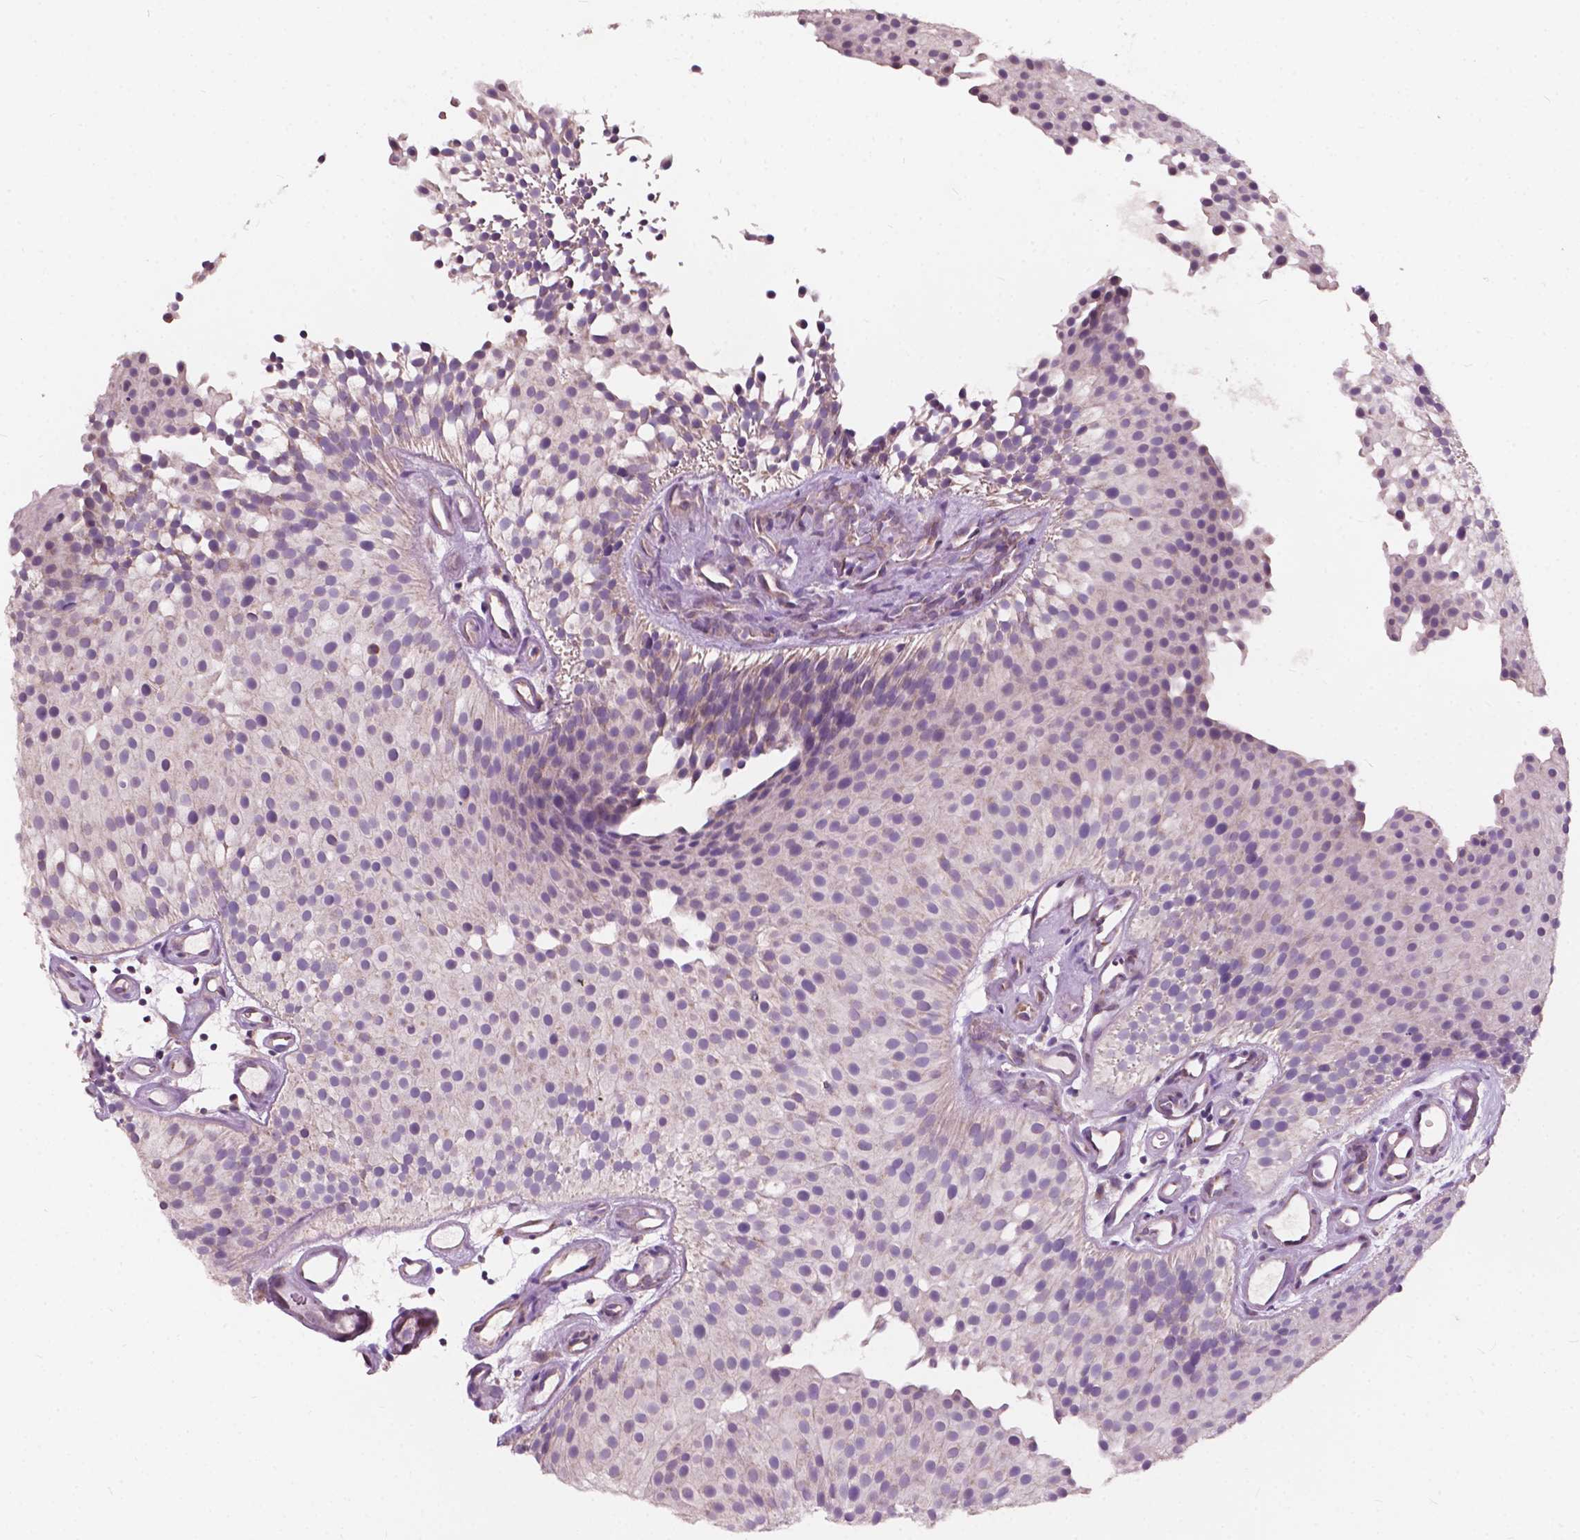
{"staining": {"intensity": "weak", "quantity": "<25%", "location": "cytoplasmic/membranous"}, "tissue": "urothelial cancer", "cell_type": "Tumor cells", "image_type": "cancer", "snomed": [{"axis": "morphology", "description": "Urothelial carcinoma, Low grade"}, {"axis": "topography", "description": "Urinary bladder"}], "caption": "This is an IHC micrograph of human urothelial carcinoma (low-grade). There is no positivity in tumor cells.", "gene": "NDUFA10", "patient": {"sex": "female", "age": 87}}